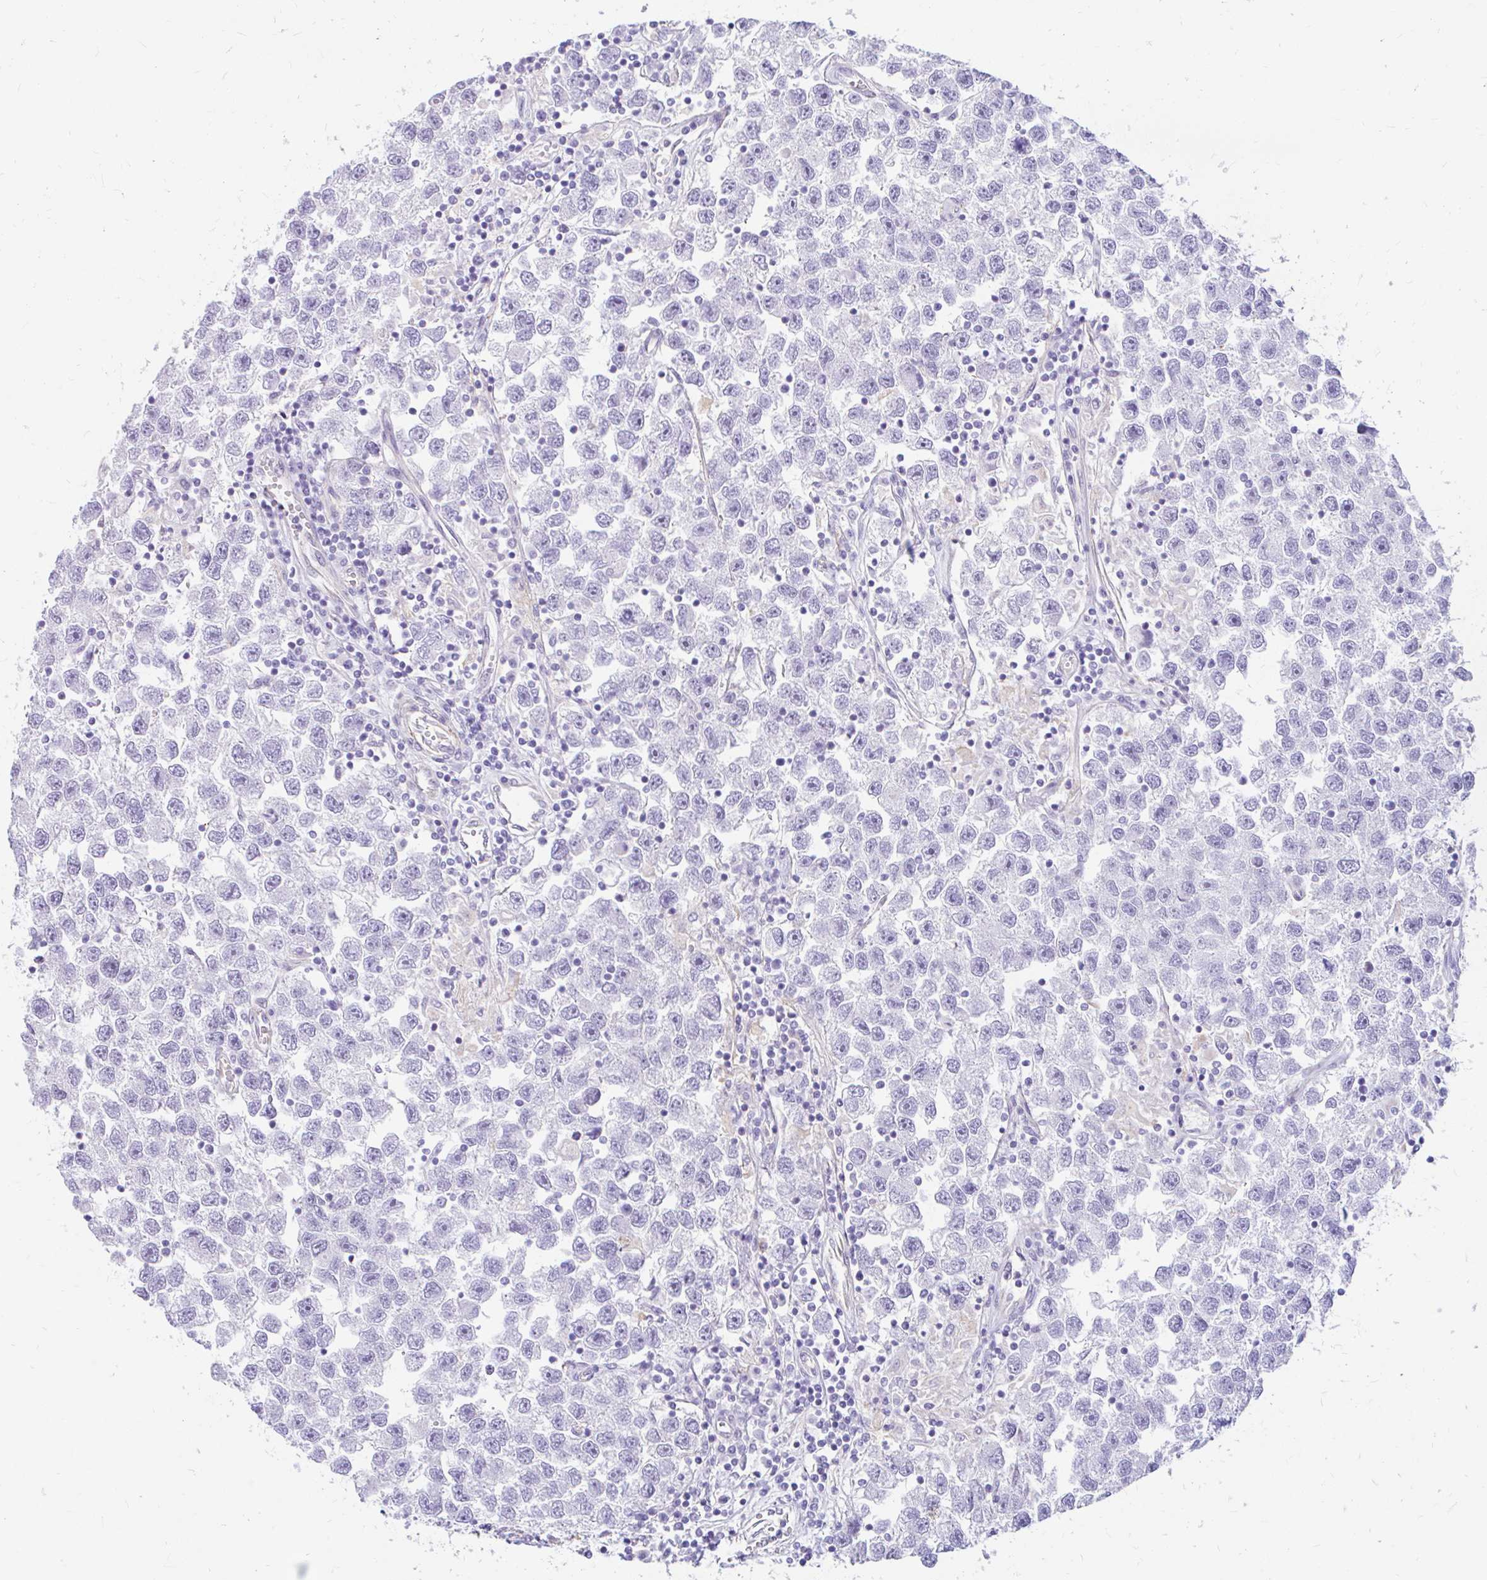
{"staining": {"intensity": "negative", "quantity": "none", "location": "none"}, "tissue": "testis cancer", "cell_type": "Tumor cells", "image_type": "cancer", "snomed": [{"axis": "morphology", "description": "Seminoma, NOS"}, {"axis": "topography", "description": "Testis"}], "caption": "Immunohistochemical staining of seminoma (testis) reveals no significant positivity in tumor cells.", "gene": "FAM83C", "patient": {"sex": "male", "age": 26}}